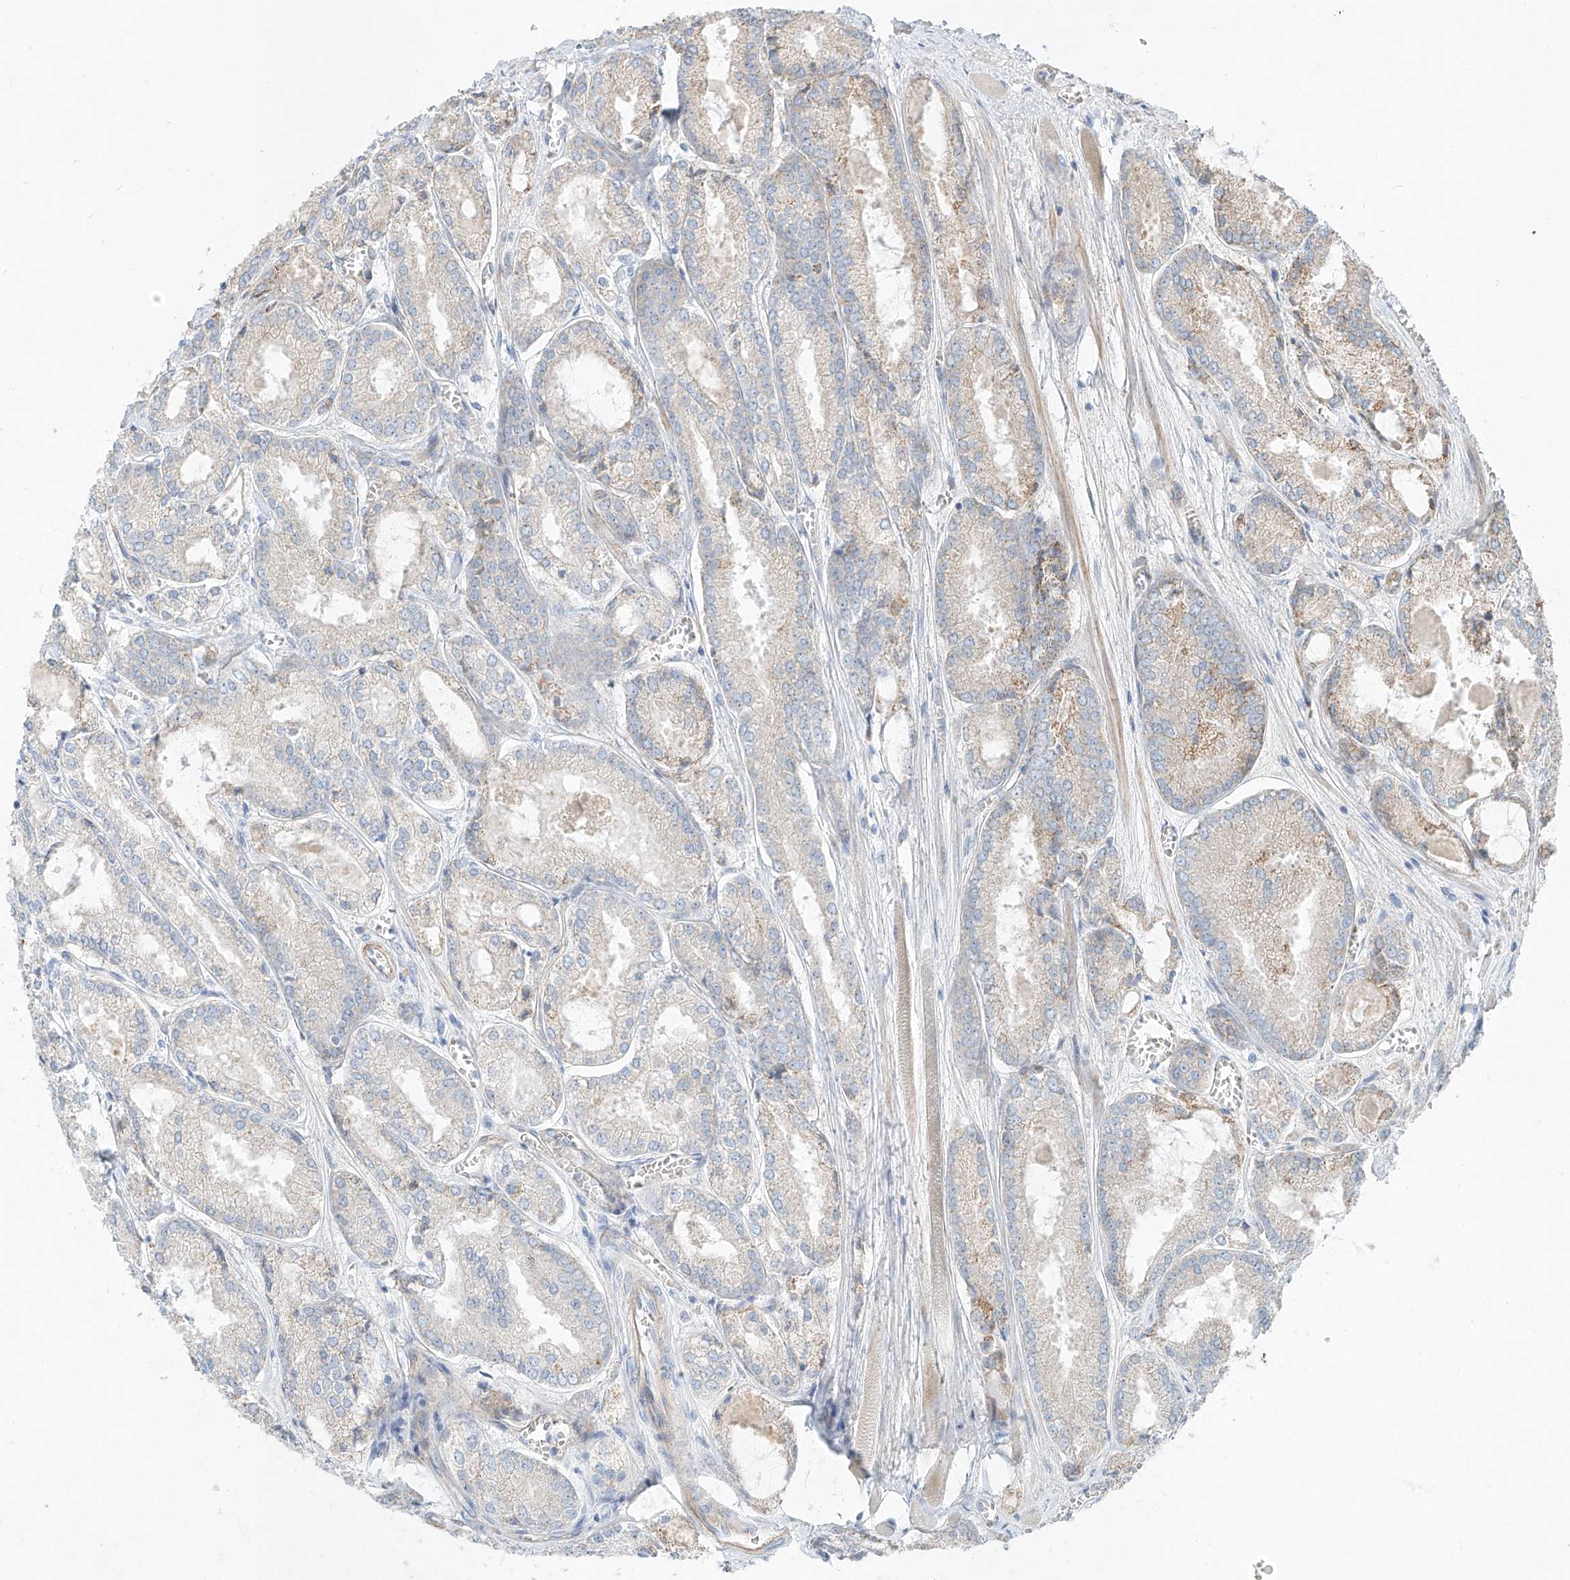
{"staining": {"intensity": "weak", "quantity": "<25%", "location": "cytoplasmic/membranous"}, "tissue": "prostate cancer", "cell_type": "Tumor cells", "image_type": "cancer", "snomed": [{"axis": "morphology", "description": "Adenocarcinoma, Low grade"}, {"axis": "topography", "description": "Prostate"}], "caption": "An immunohistochemistry histopathology image of prostate cancer is shown. There is no staining in tumor cells of prostate cancer.", "gene": "AJM1", "patient": {"sex": "male", "age": 67}}